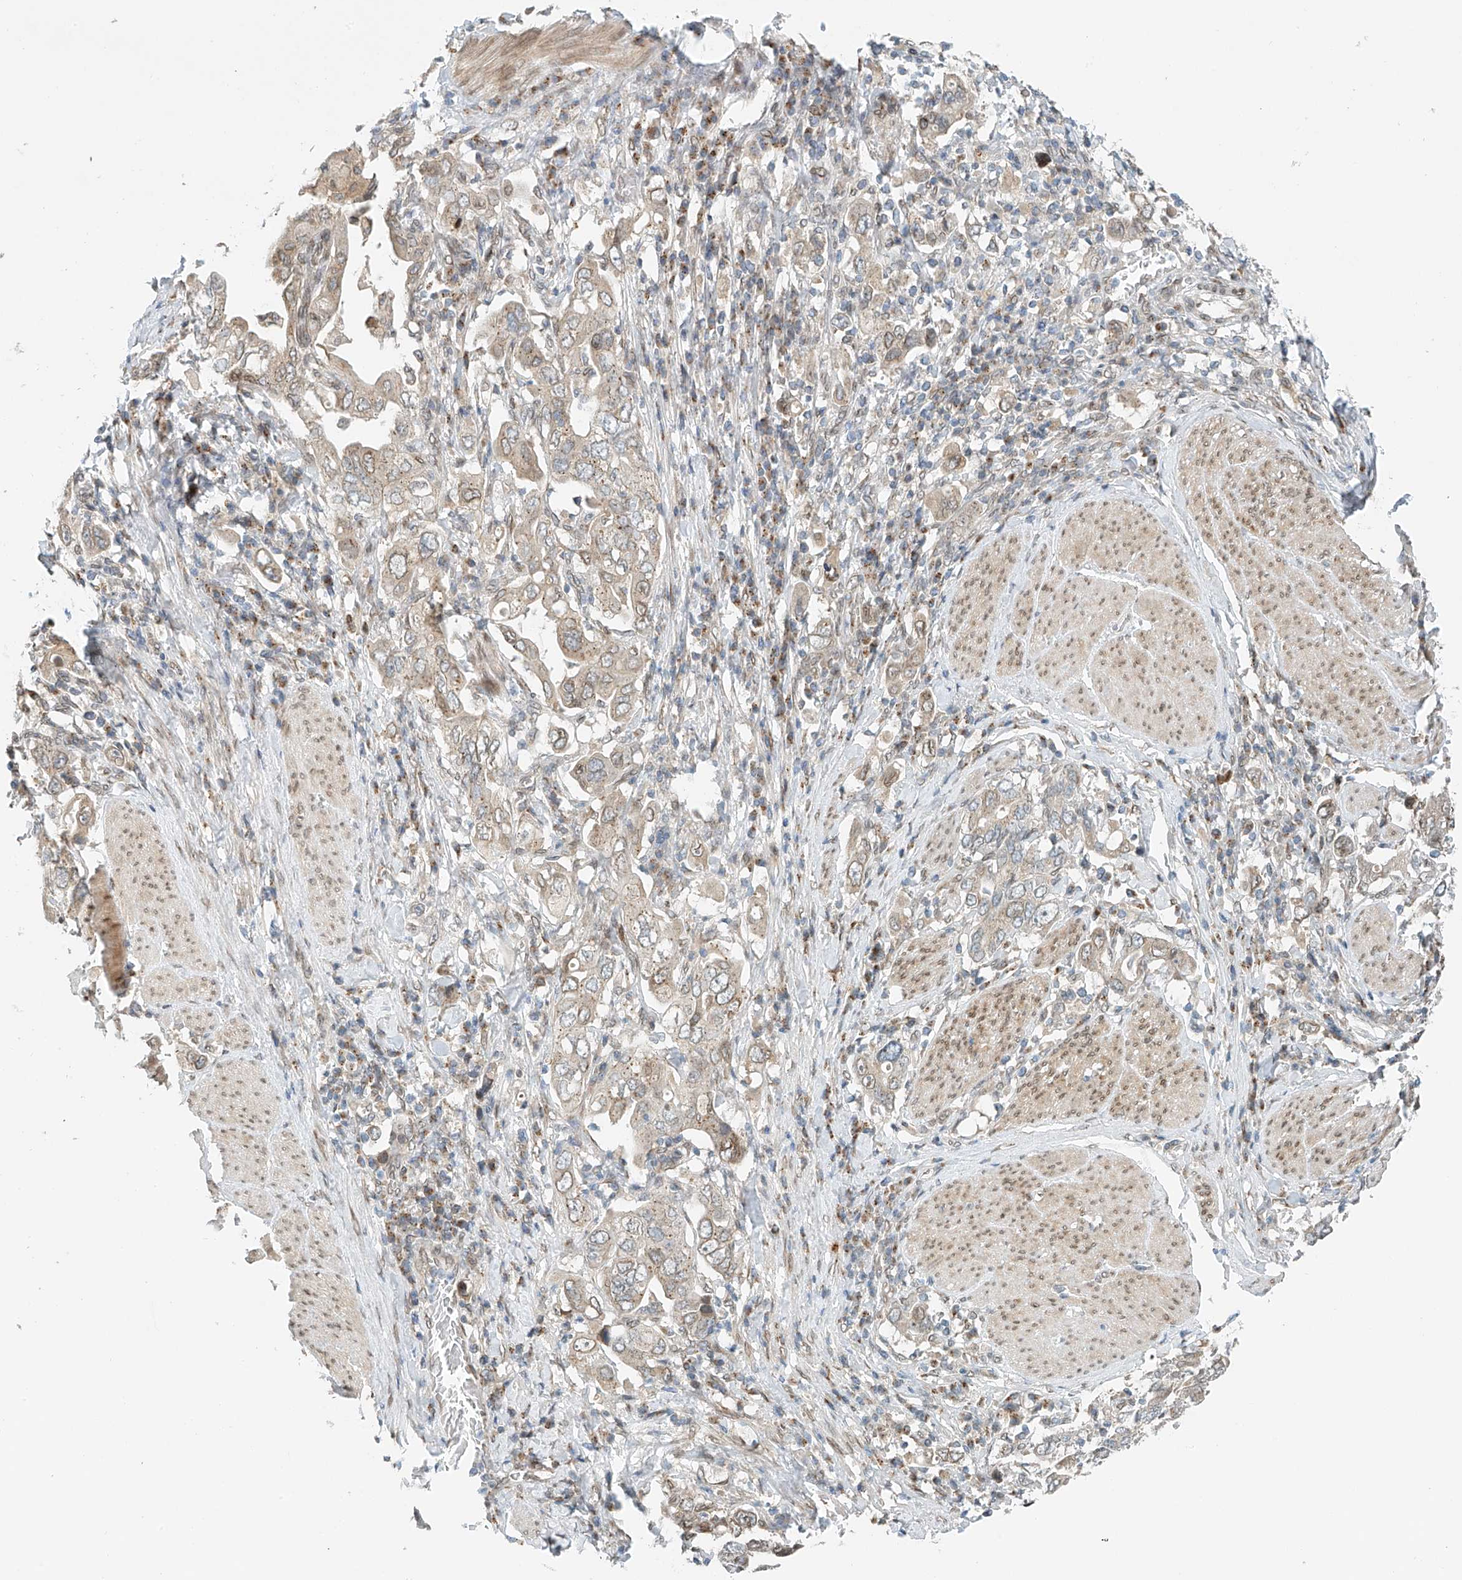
{"staining": {"intensity": "weak", "quantity": "<25%", "location": "cytoplasmic/membranous"}, "tissue": "stomach cancer", "cell_type": "Tumor cells", "image_type": "cancer", "snomed": [{"axis": "morphology", "description": "Adenocarcinoma, NOS"}, {"axis": "topography", "description": "Stomach, upper"}], "caption": "Immunohistochemical staining of stomach cancer demonstrates no significant expression in tumor cells. (DAB (3,3'-diaminobenzidine) IHC with hematoxylin counter stain).", "gene": "STARD9", "patient": {"sex": "male", "age": 62}}